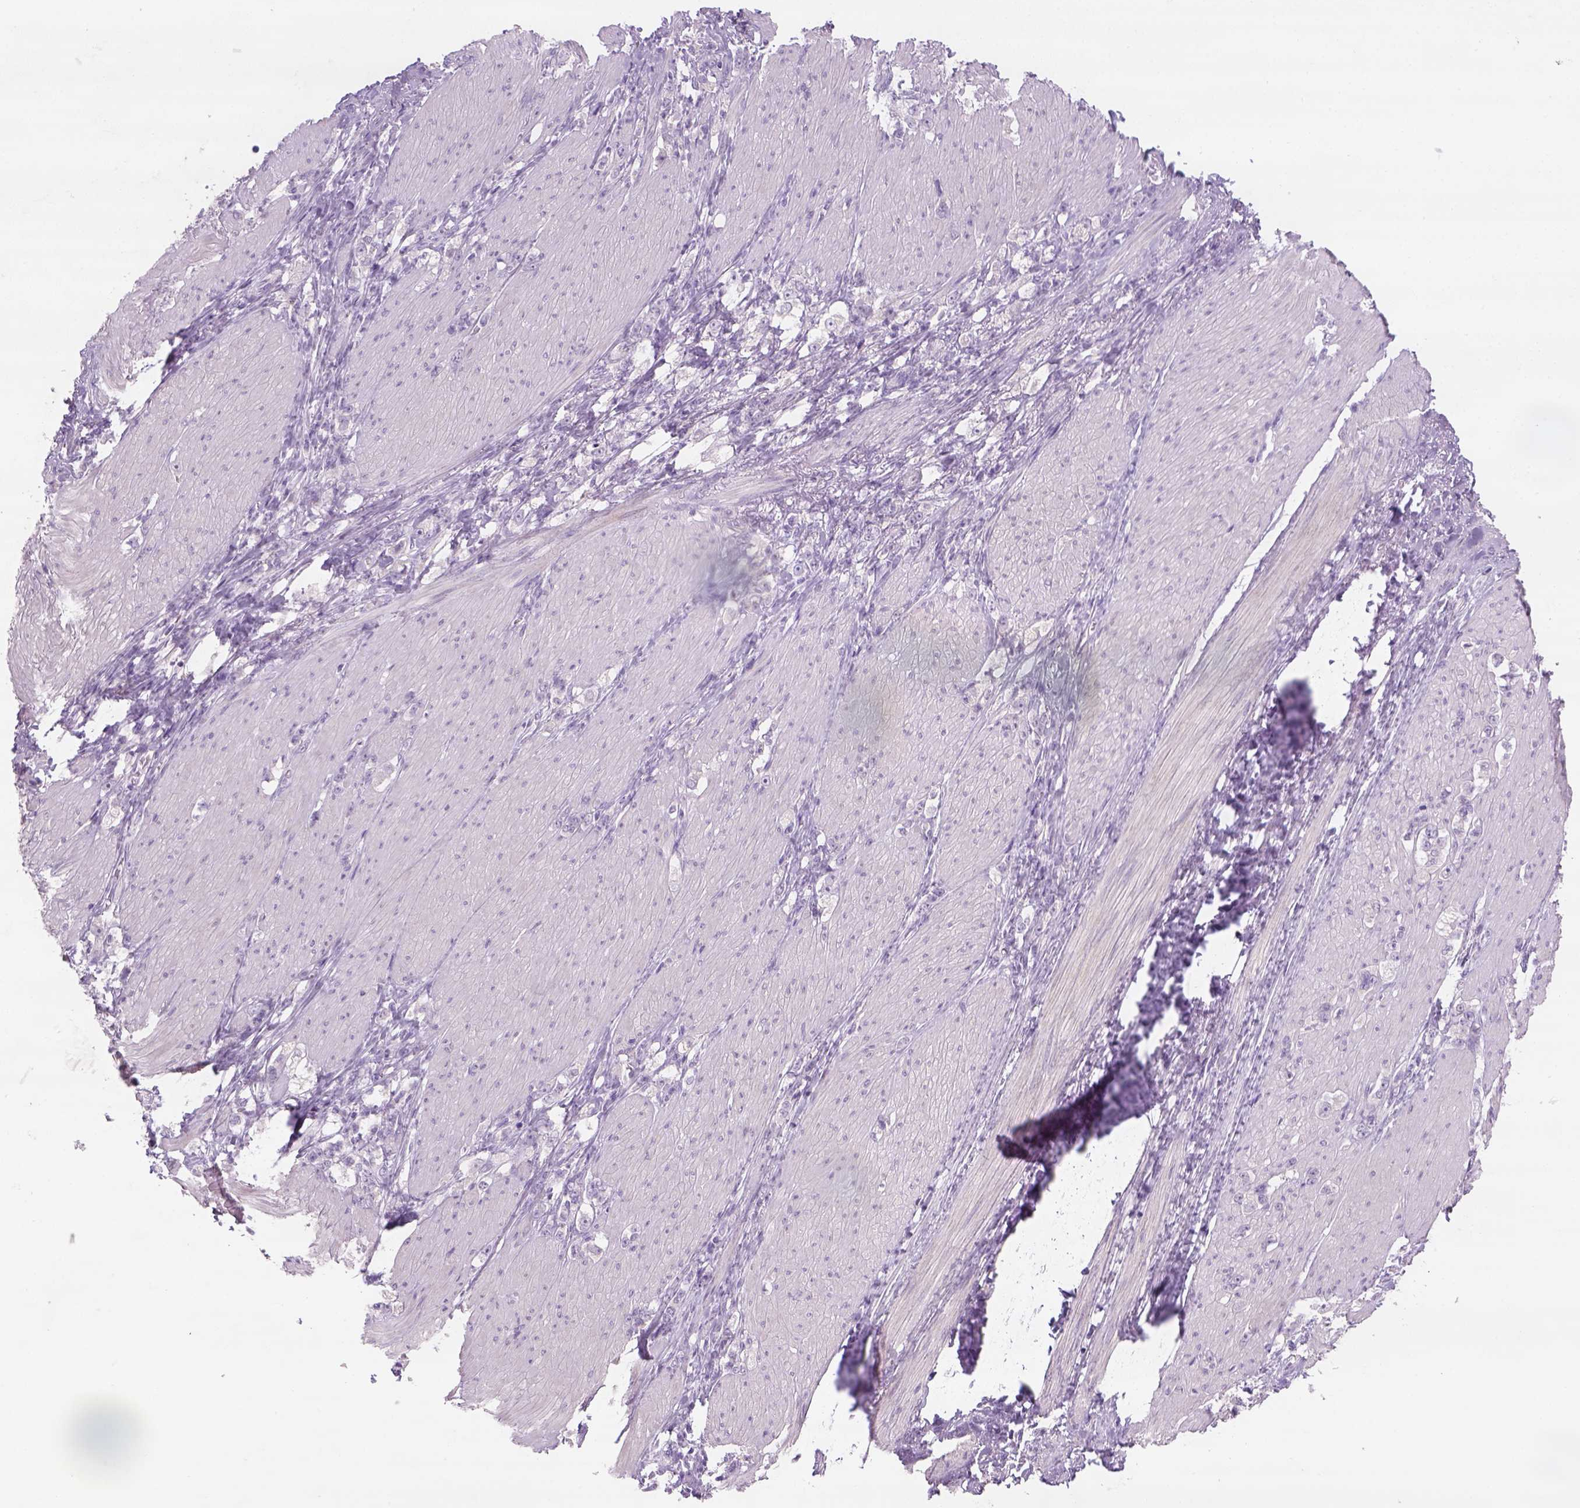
{"staining": {"intensity": "negative", "quantity": "none", "location": "none"}, "tissue": "stomach cancer", "cell_type": "Tumor cells", "image_type": "cancer", "snomed": [{"axis": "morphology", "description": "Adenocarcinoma, NOS"}, {"axis": "topography", "description": "Stomach, lower"}], "caption": "DAB immunohistochemical staining of human adenocarcinoma (stomach) shows no significant staining in tumor cells. The staining was performed using DAB to visualize the protein expression in brown, while the nuclei were stained in blue with hematoxylin (Magnification: 20x).", "gene": "GFI1B", "patient": {"sex": "male", "age": 88}}